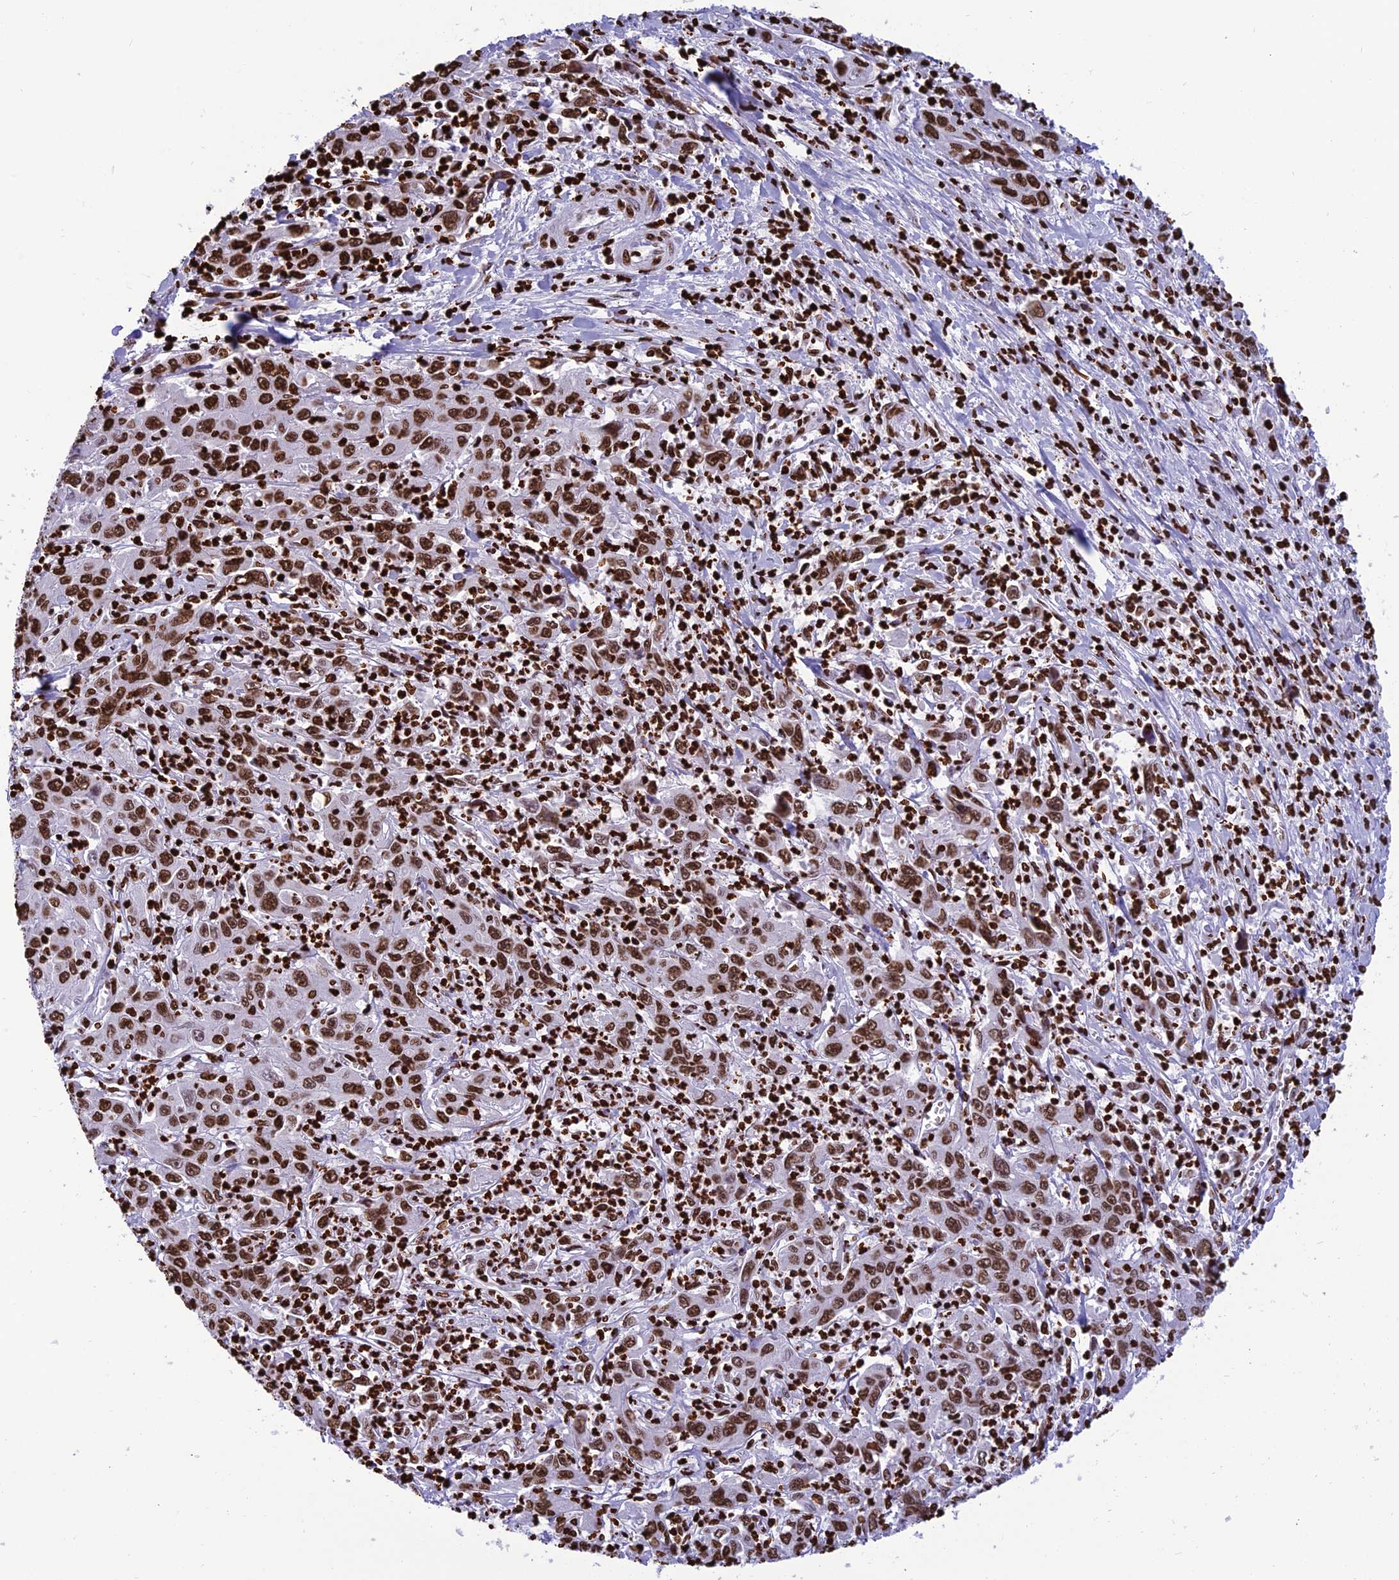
{"staining": {"intensity": "strong", "quantity": ">75%", "location": "nuclear"}, "tissue": "liver cancer", "cell_type": "Tumor cells", "image_type": "cancer", "snomed": [{"axis": "morphology", "description": "Carcinoma, Hepatocellular, NOS"}, {"axis": "topography", "description": "Liver"}], "caption": "Protein staining of liver hepatocellular carcinoma tissue shows strong nuclear positivity in approximately >75% of tumor cells.", "gene": "AKAP17A", "patient": {"sex": "male", "age": 63}}